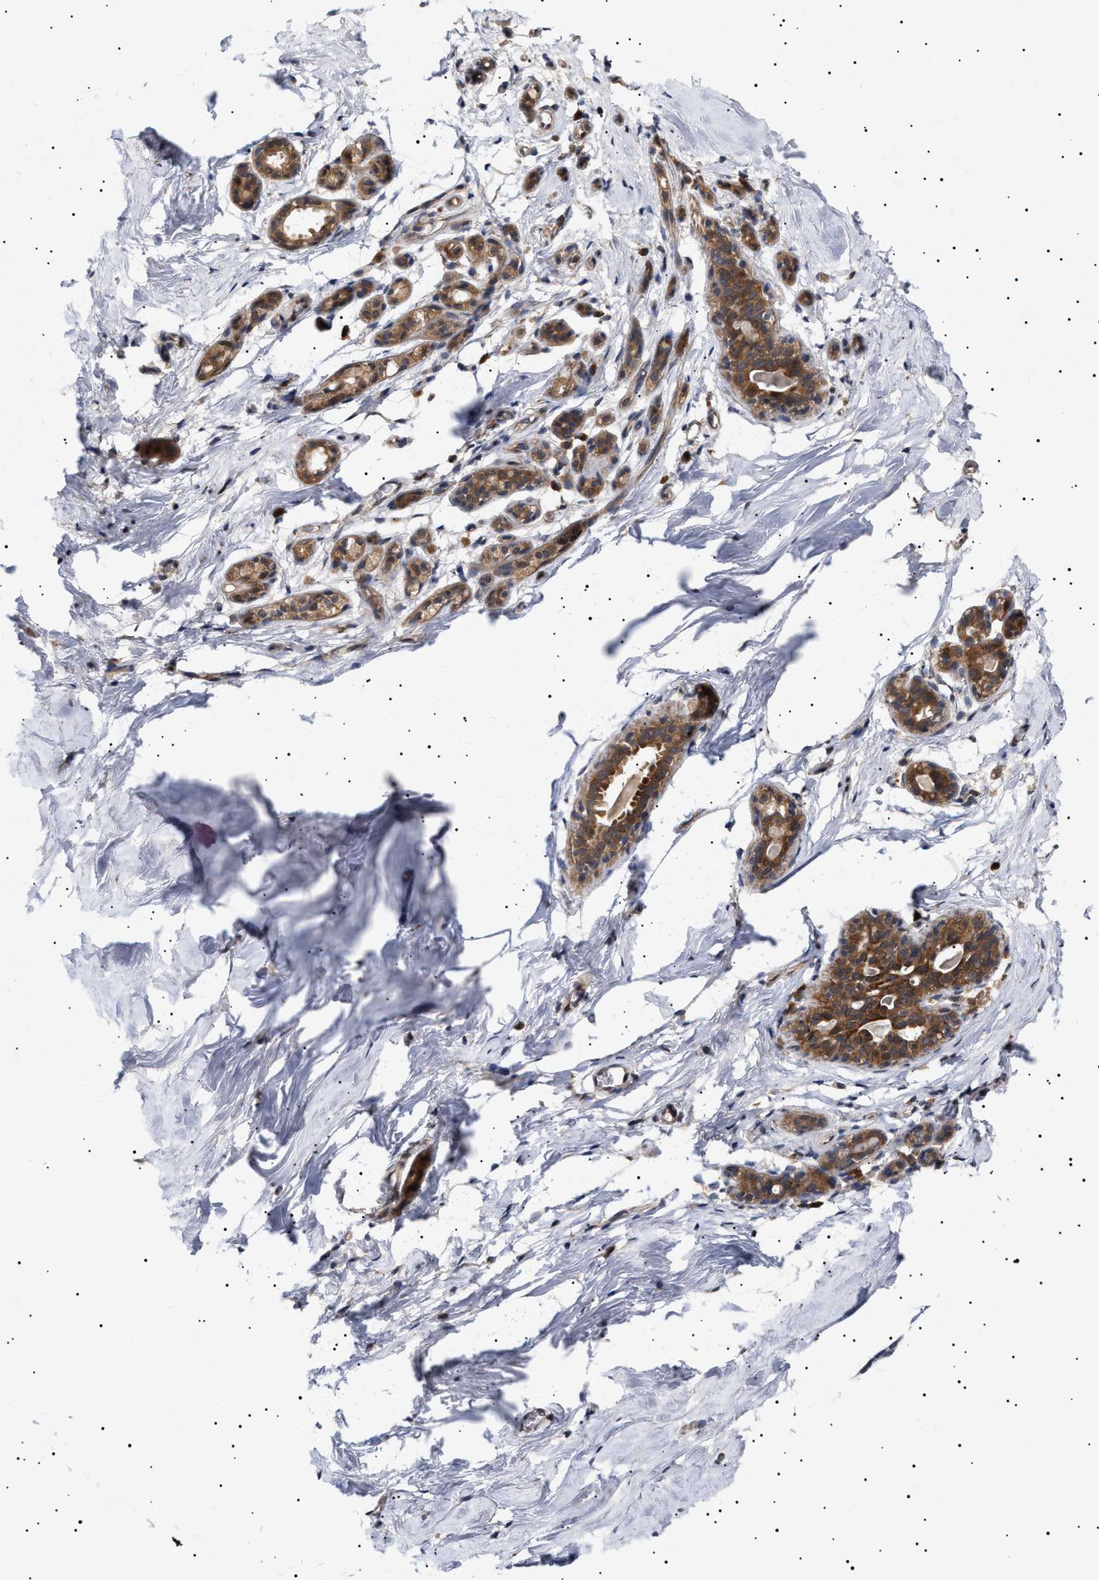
{"staining": {"intensity": "negative", "quantity": "none", "location": "none"}, "tissue": "breast", "cell_type": "Adipocytes", "image_type": "normal", "snomed": [{"axis": "morphology", "description": "Normal tissue, NOS"}, {"axis": "topography", "description": "Breast"}], "caption": "Histopathology image shows no protein expression in adipocytes of normal breast.", "gene": "NPLOC4", "patient": {"sex": "female", "age": 62}}